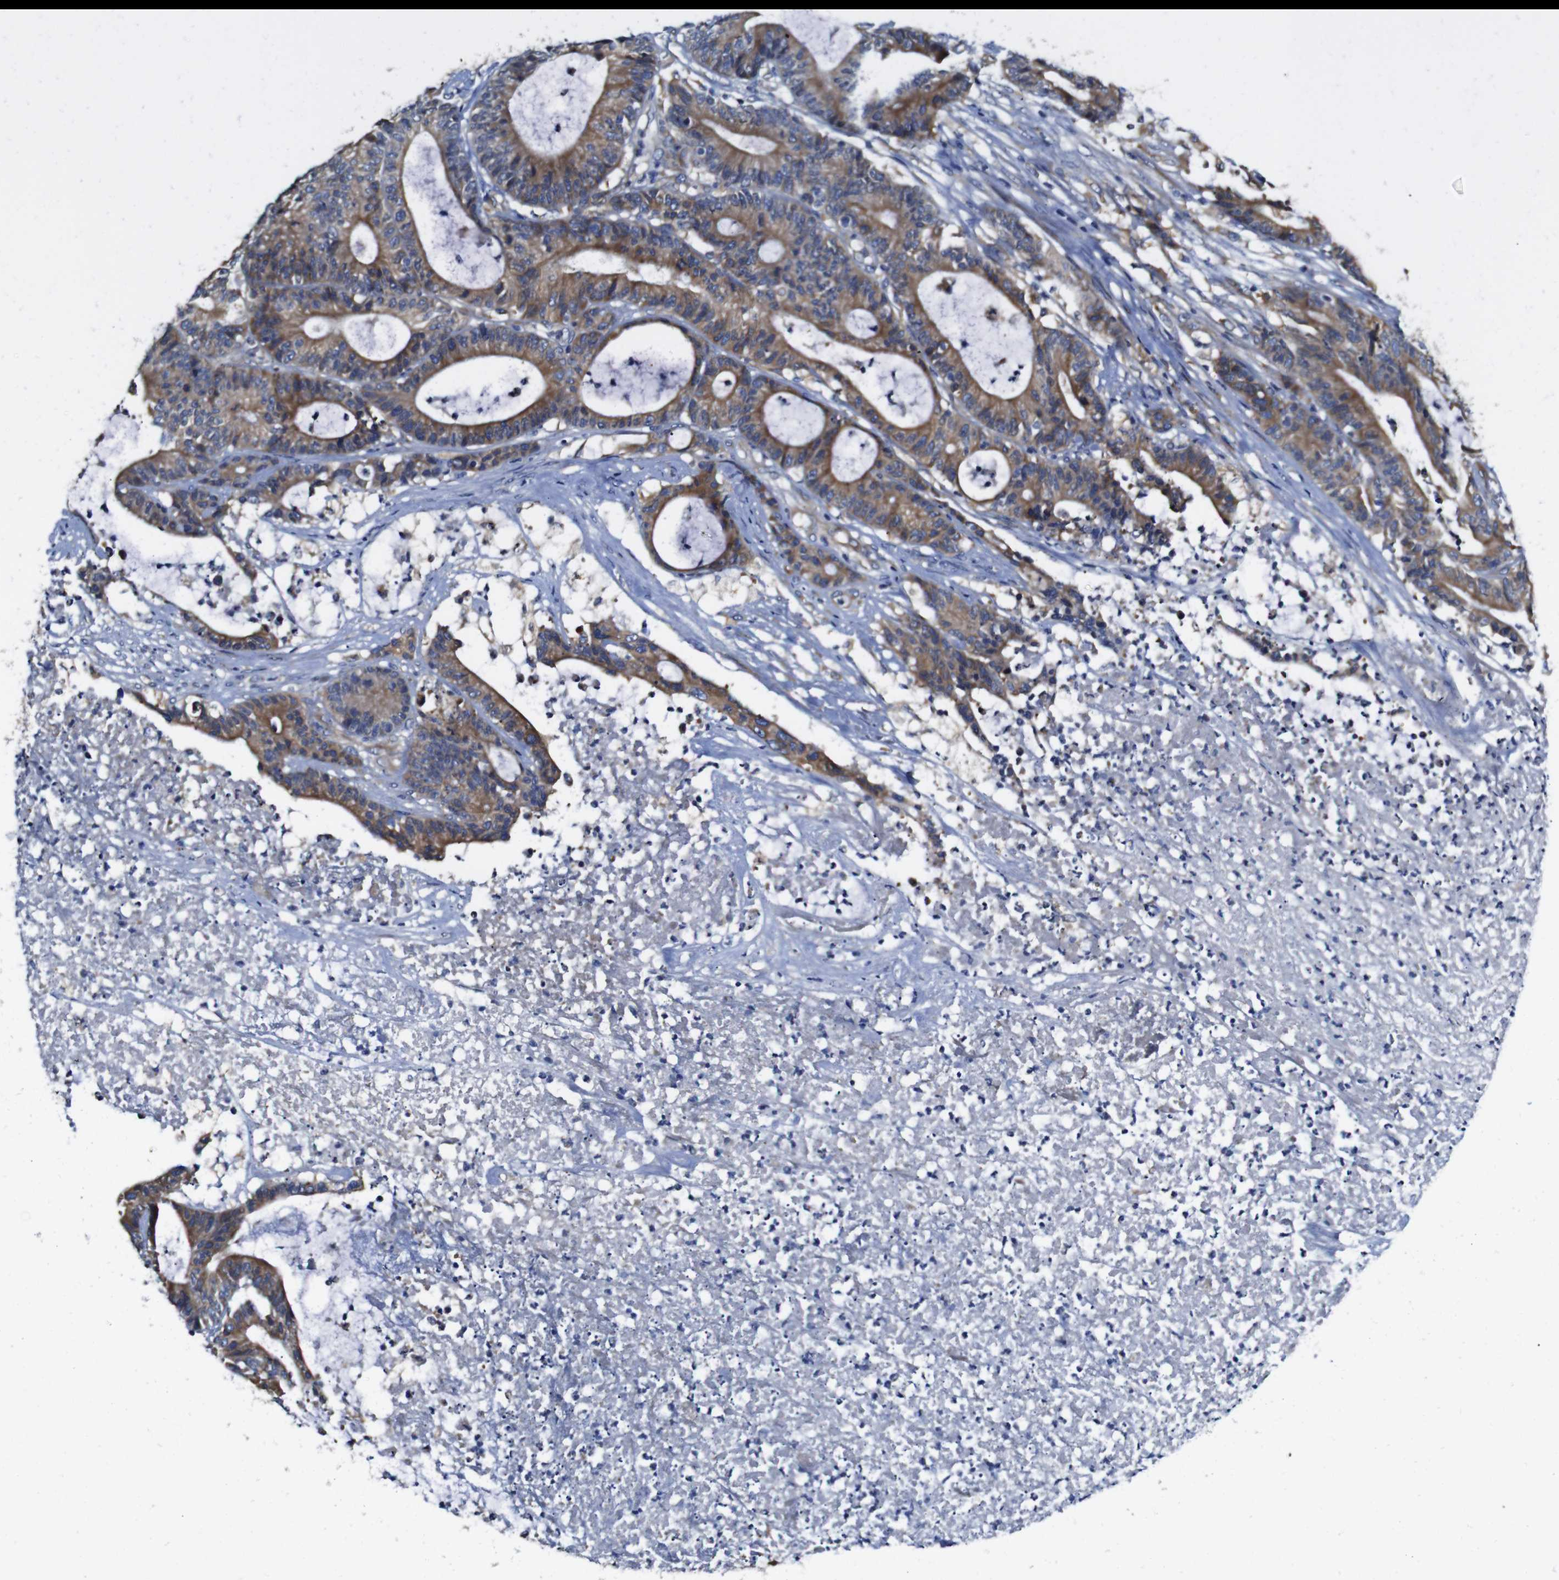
{"staining": {"intensity": "moderate", "quantity": ">75%", "location": "cytoplasmic/membranous"}, "tissue": "colorectal cancer", "cell_type": "Tumor cells", "image_type": "cancer", "snomed": [{"axis": "morphology", "description": "Adenocarcinoma, NOS"}, {"axis": "topography", "description": "Colon"}], "caption": "DAB immunohistochemical staining of colorectal adenocarcinoma shows moderate cytoplasmic/membranous protein staining in approximately >75% of tumor cells.", "gene": "CLCC1", "patient": {"sex": "female", "age": 84}}